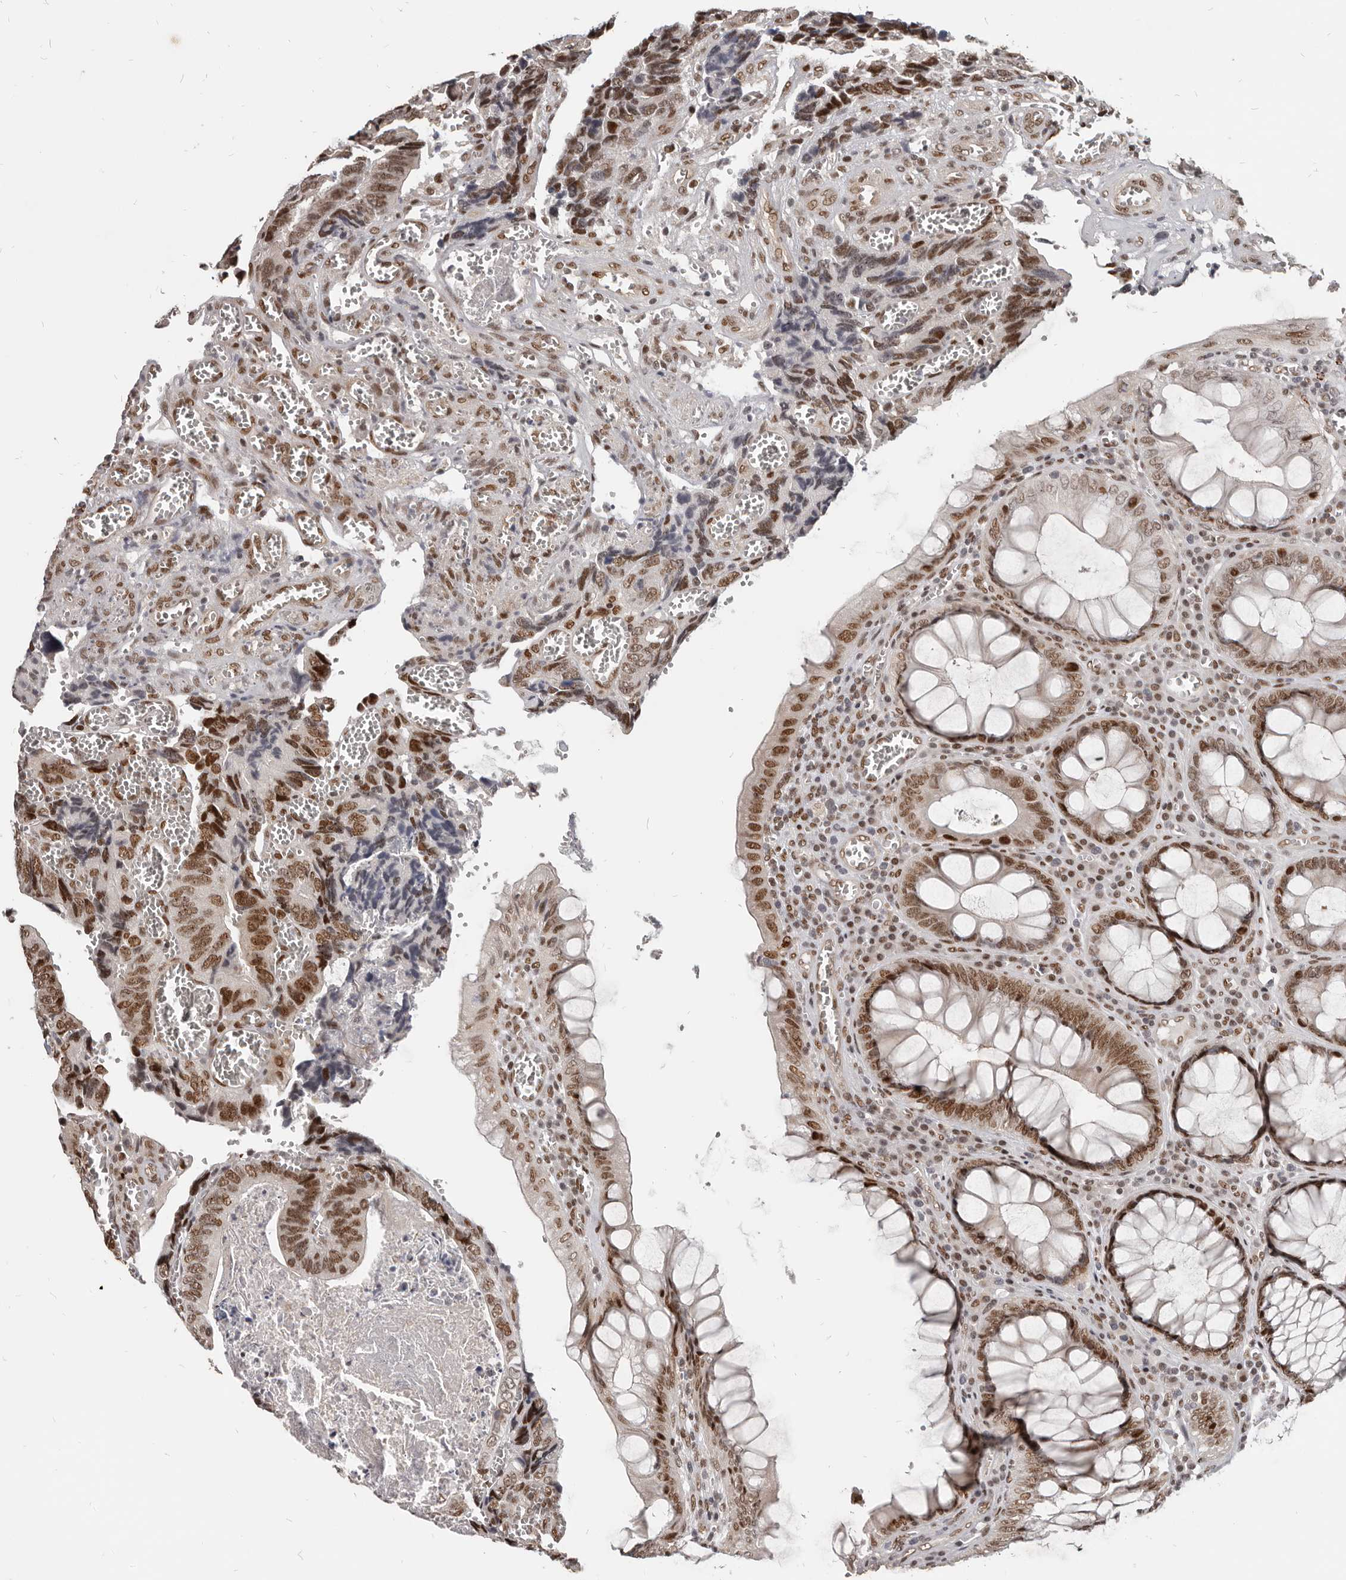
{"staining": {"intensity": "moderate", "quantity": ">75%", "location": "nuclear"}, "tissue": "colorectal cancer", "cell_type": "Tumor cells", "image_type": "cancer", "snomed": [{"axis": "morphology", "description": "Adenocarcinoma, NOS"}, {"axis": "topography", "description": "Colon"}], "caption": "Adenocarcinoma (colorectal) stained with a brown dye displays moderate nuclear positive staining in approximately >75% of tumor cells.", "gene": "ATF5", "patient": {"sex": "male", "age": 72}}